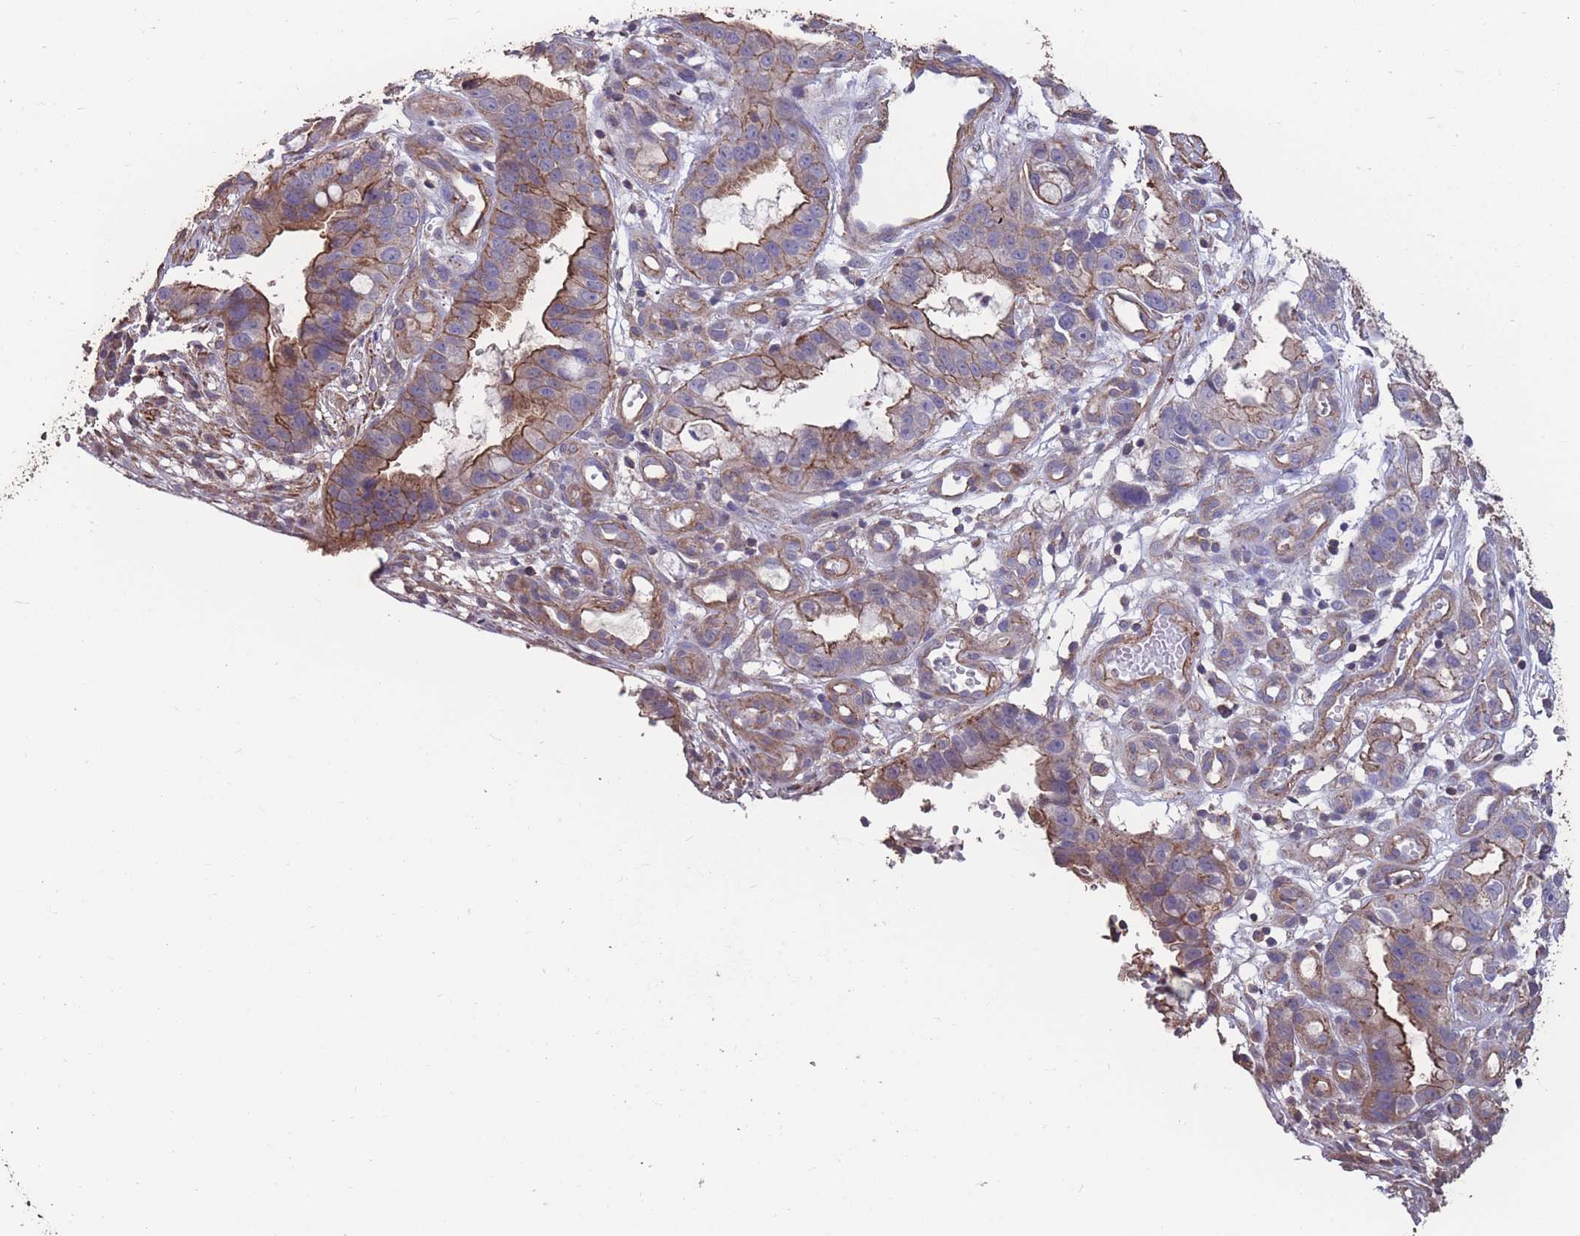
{"staining": {"intensity": "moderate", "quantity": "<25%", "location": "cytoplasmic/membranous"}, "tissue": "stomach cancer", "cell_type": "Tumor cells", "image_type": "cancer", "snomed": [{"axis": "morphology", "description": "Adenocarcinoma, NOS"}, {"axis": "topography", "description": "Stomach"}], "caption": "Immunohistochemistry (IHC) (DAB (3,3'-diaminobenzidine)) staining of human adenocarcinoma (stomach) reveals moderate cytoplasmic/membranous protein expression in about <25% of tumor cells. The protein is stained brown, and the nuclei are stained in blue (DAB (3,3'-diaminobenzidine) IHC with brightfield microscopy, high magnification).", "gene": "NUDT21", "patient": {"sex": "male", "age": 55}}